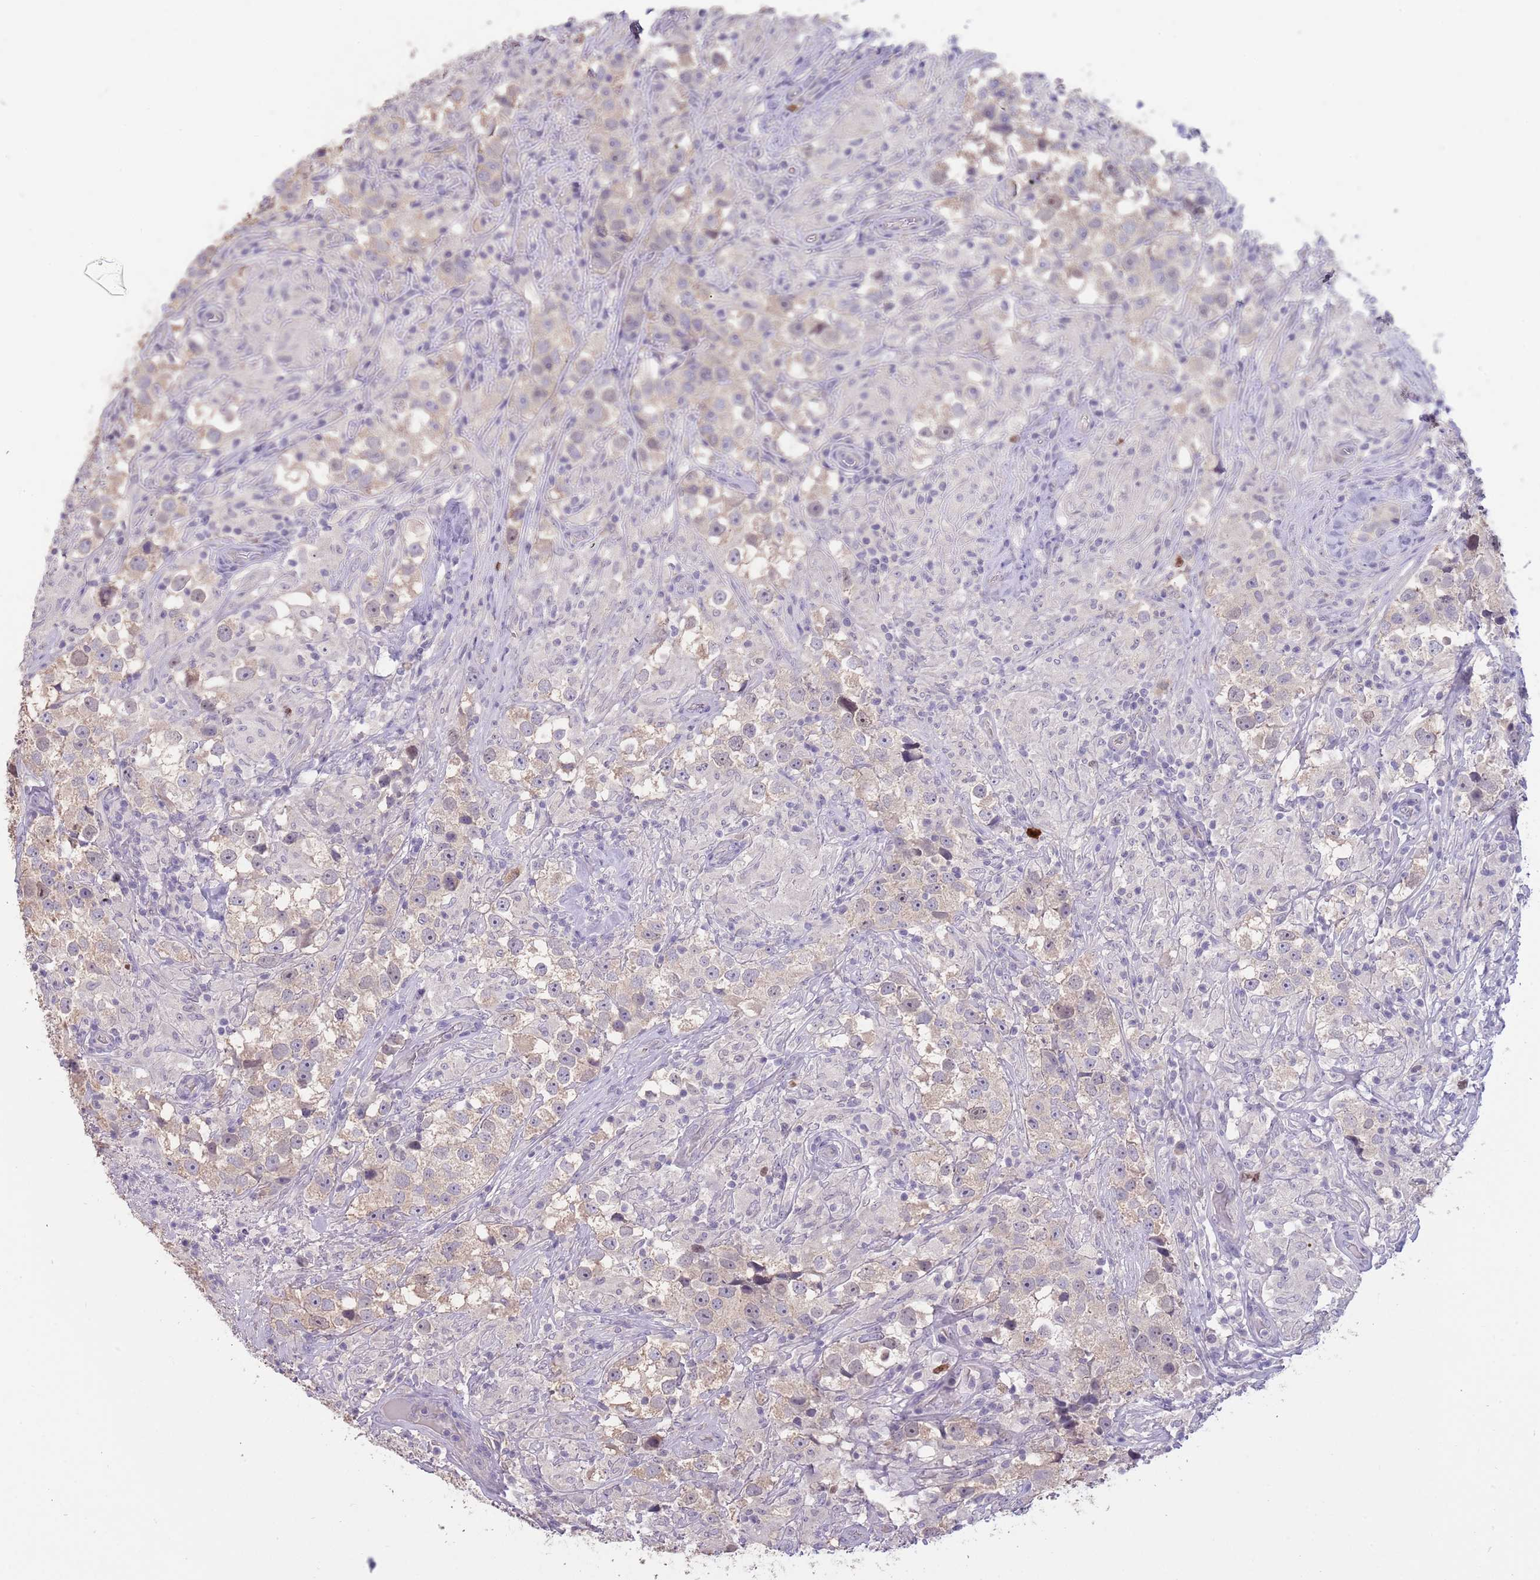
{"staining": {"intensity": "negative", "quantity": "none", "location": "none"}, "tissue": "testis cancer", "cell_type": "Tumor cells", "image_type": "cancer", "snomed": [{"axis": "morphology", "description": "Seminoma, NOS"}, {"axis": "topography", "description": "Testis"}], "caption": "Protein analysis of testis cancer shows no significant expression in tumor cells.", "gene": "PIMREG", "patient": {"sex": "male", "age": 46}}